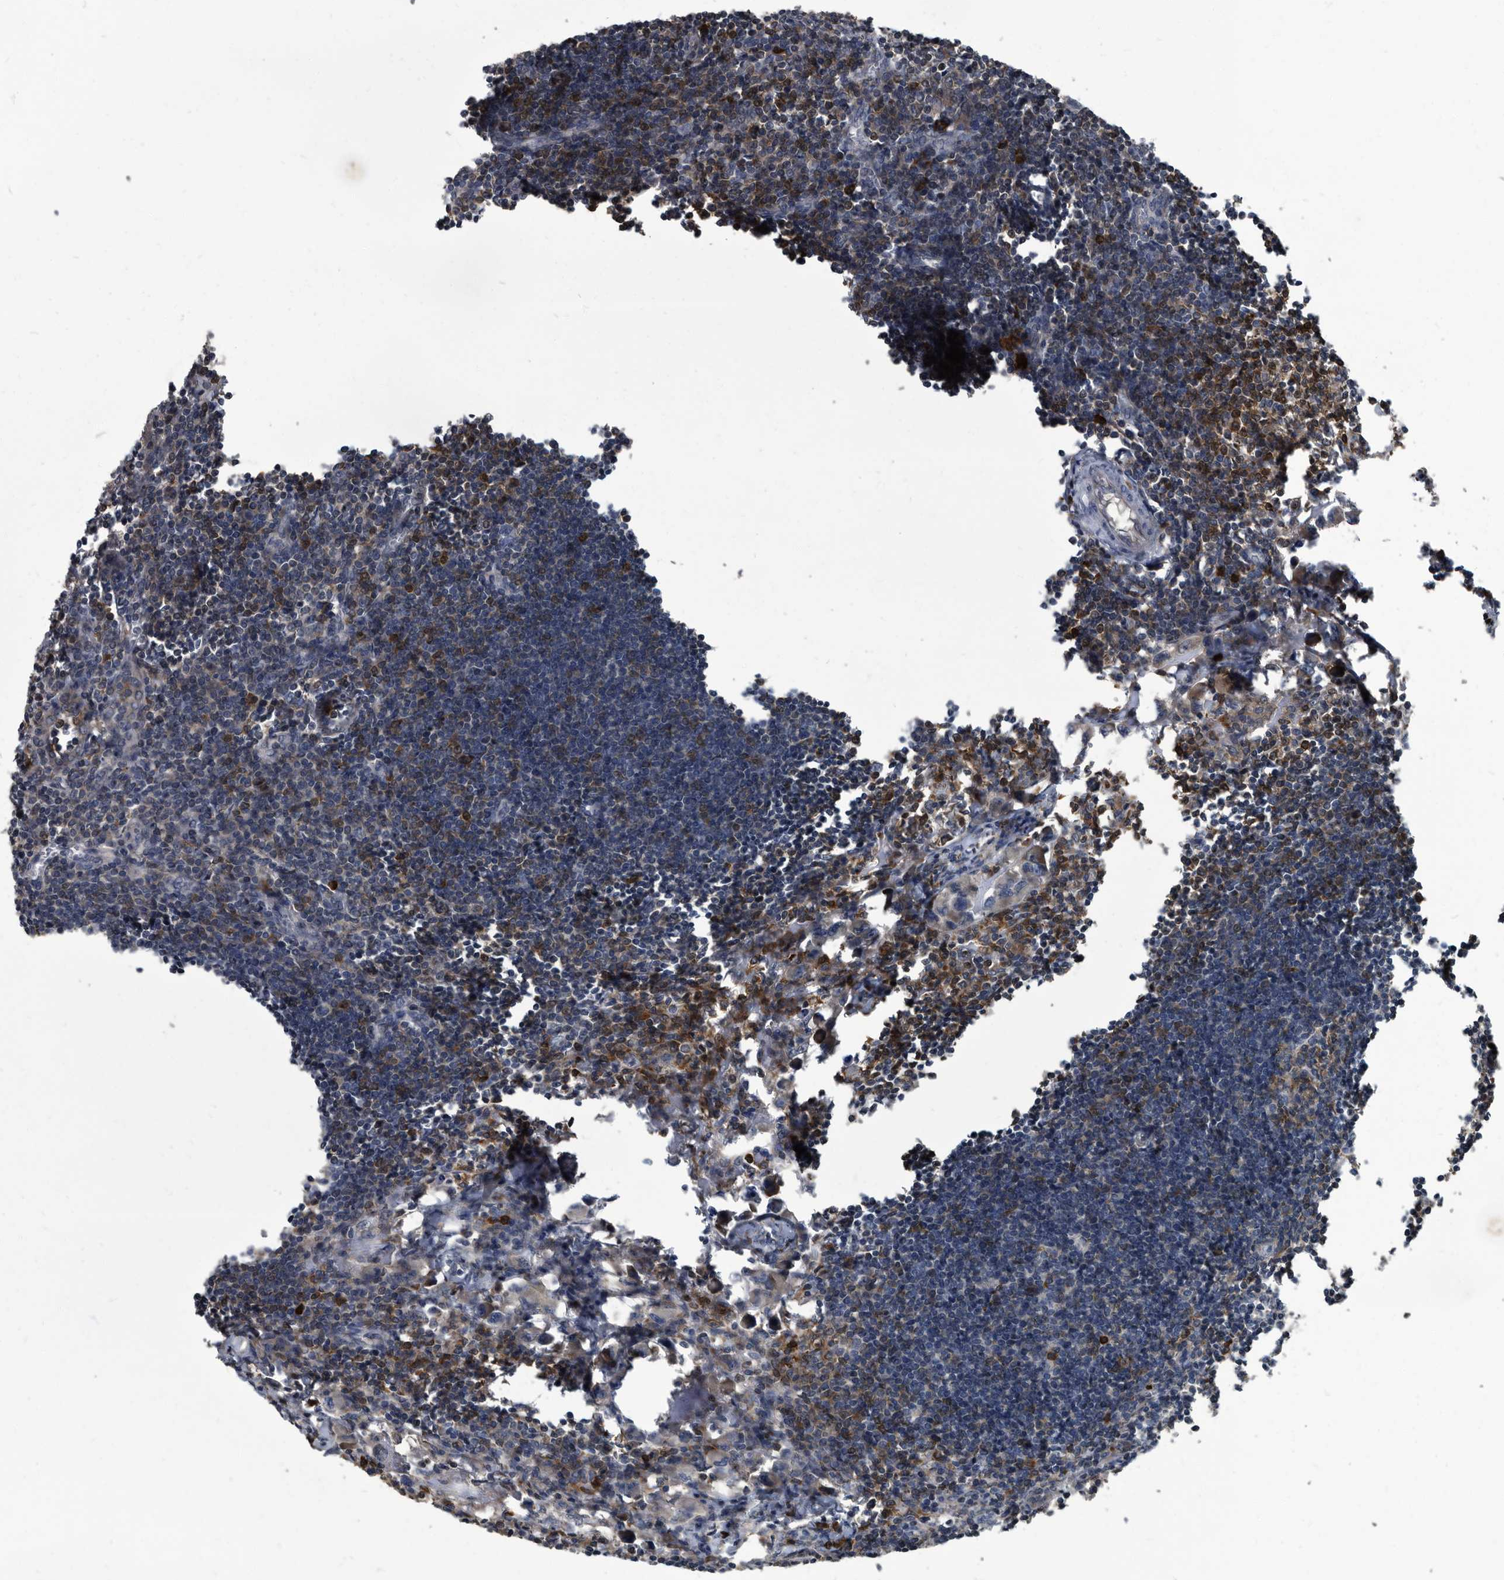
{"staining": {"intensity": "strong", "quantity": ">75%", "location": "cytoplasmic/membranous"}, "tissue": "lymph node", "cell_type": "Germinal center cells", "image_type": "normal", "snomed": [{"axis": "morphology", "description": "Normal tissue, NOS"}, {"axis": "morphology", "description": "Malignant melanoma, Metastatic site"}, {"axis": "topography", "description": "Lymph node"}], "caption": "DAB (3,3'-diaminobenzidine) immunohistochemical staining of benign human lymph node reveals strong cytoplasmic/membranous protein positivity in approximately >75% of germinal center cells. Using DAB (3,3'-diaminobenzidine) (brown) and hematoxylin (blue) stains, captured at high magnification using brightfield microscopy.", "gene": "CDV3", "patient": {"sex": "male", "age": 41}}